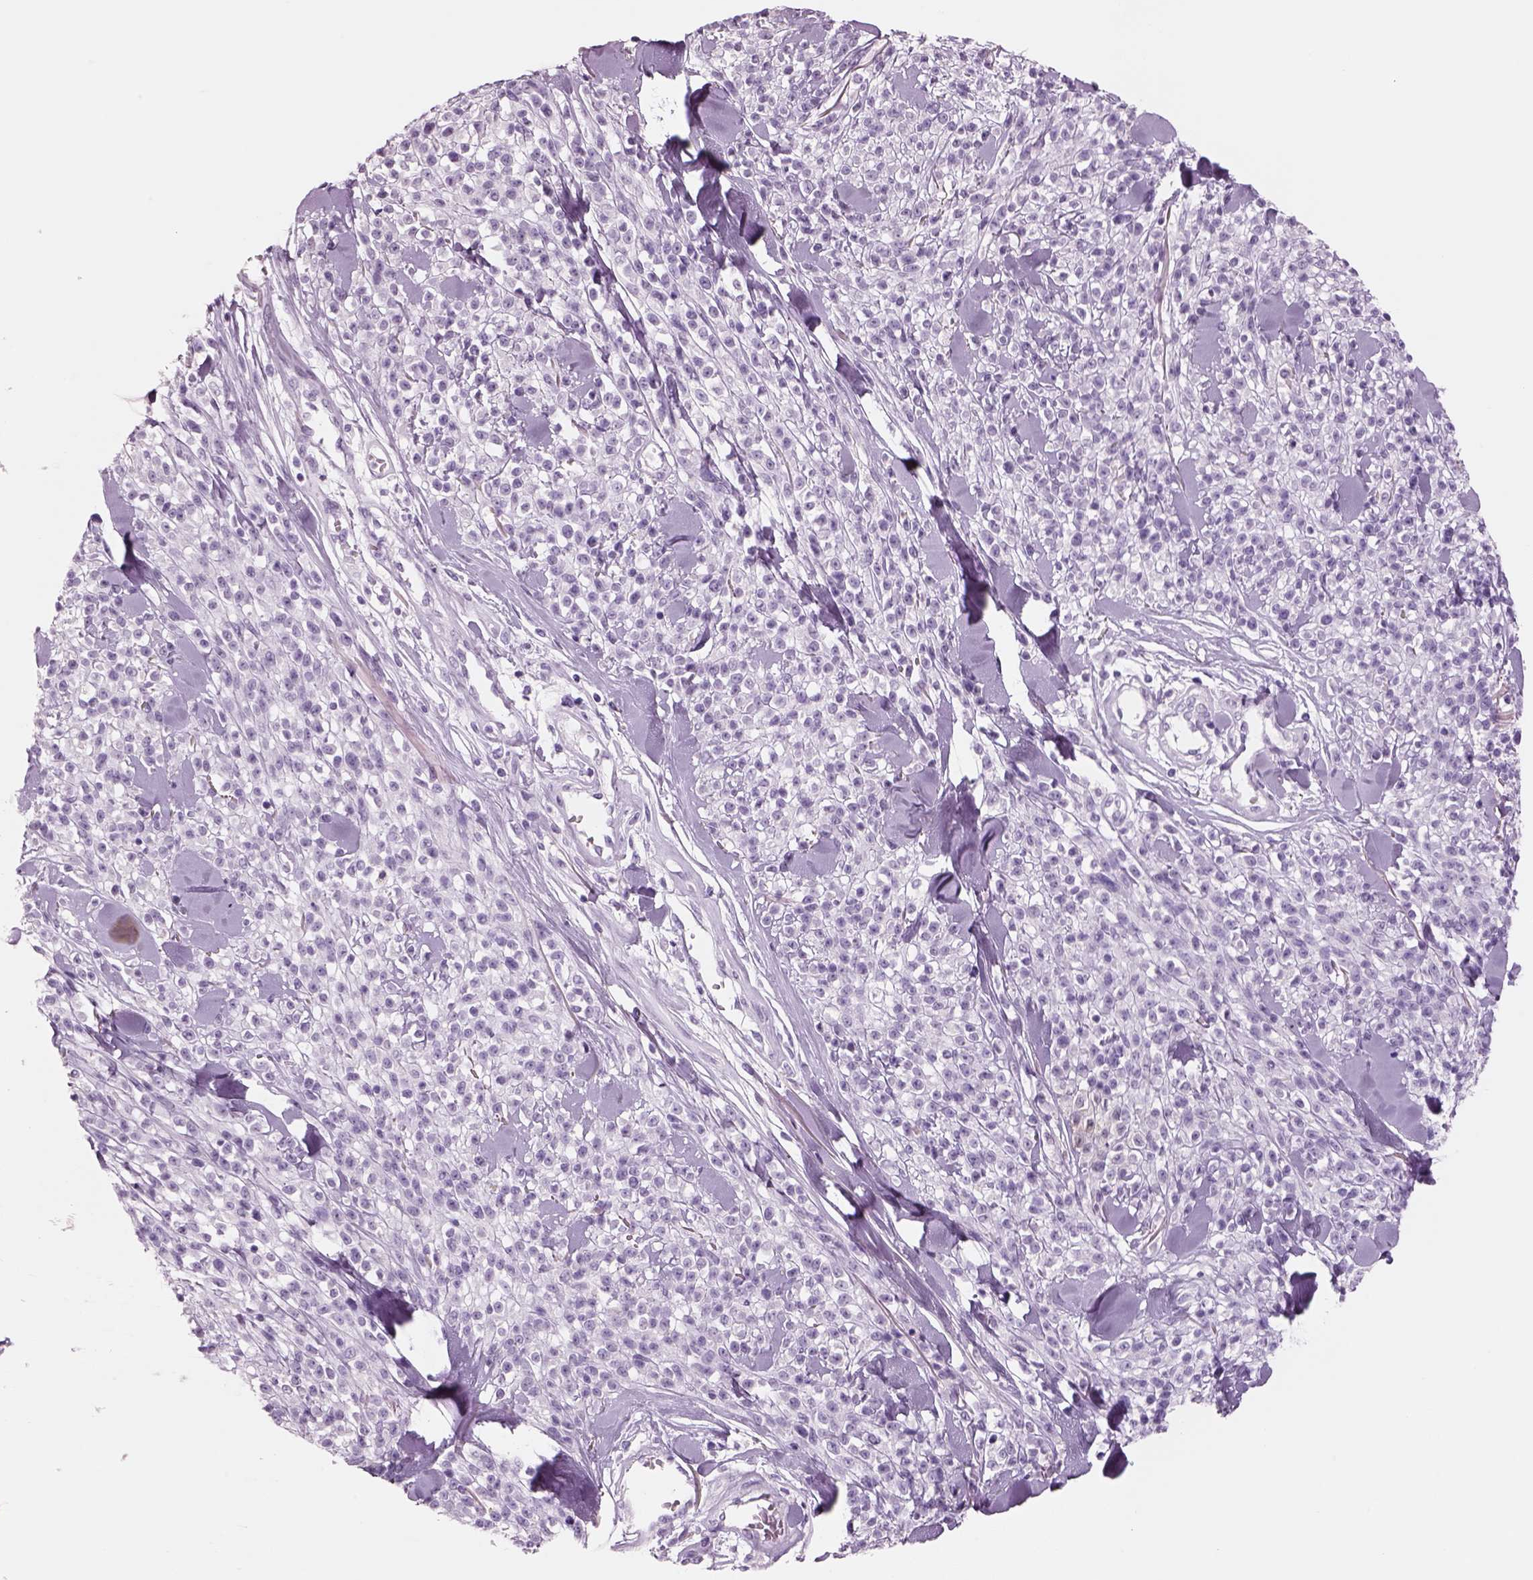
{"staining": {"intensity": "negative", "quantity": "none", "location": "none"}, "tissue": "melanoma", "cell_type": "Tumor cells", "image_type": "cancer", "snomed": [{"axis": "morphology", "description": "Malignant melanoma, NOS"}, {"axis": "topography", "description": "Skin"}, {"axis": "topography", "description": "Skin of trunk"}], "caption": "Immunohistochemistry (IHC) of malignant melanoma exhibits no staining in tumor cells. (Immunohistochemistry (IHC), brightfield microscopy, high magnification).", "gene": "RHO", "patient": {"sex": "male", "age": 74}}